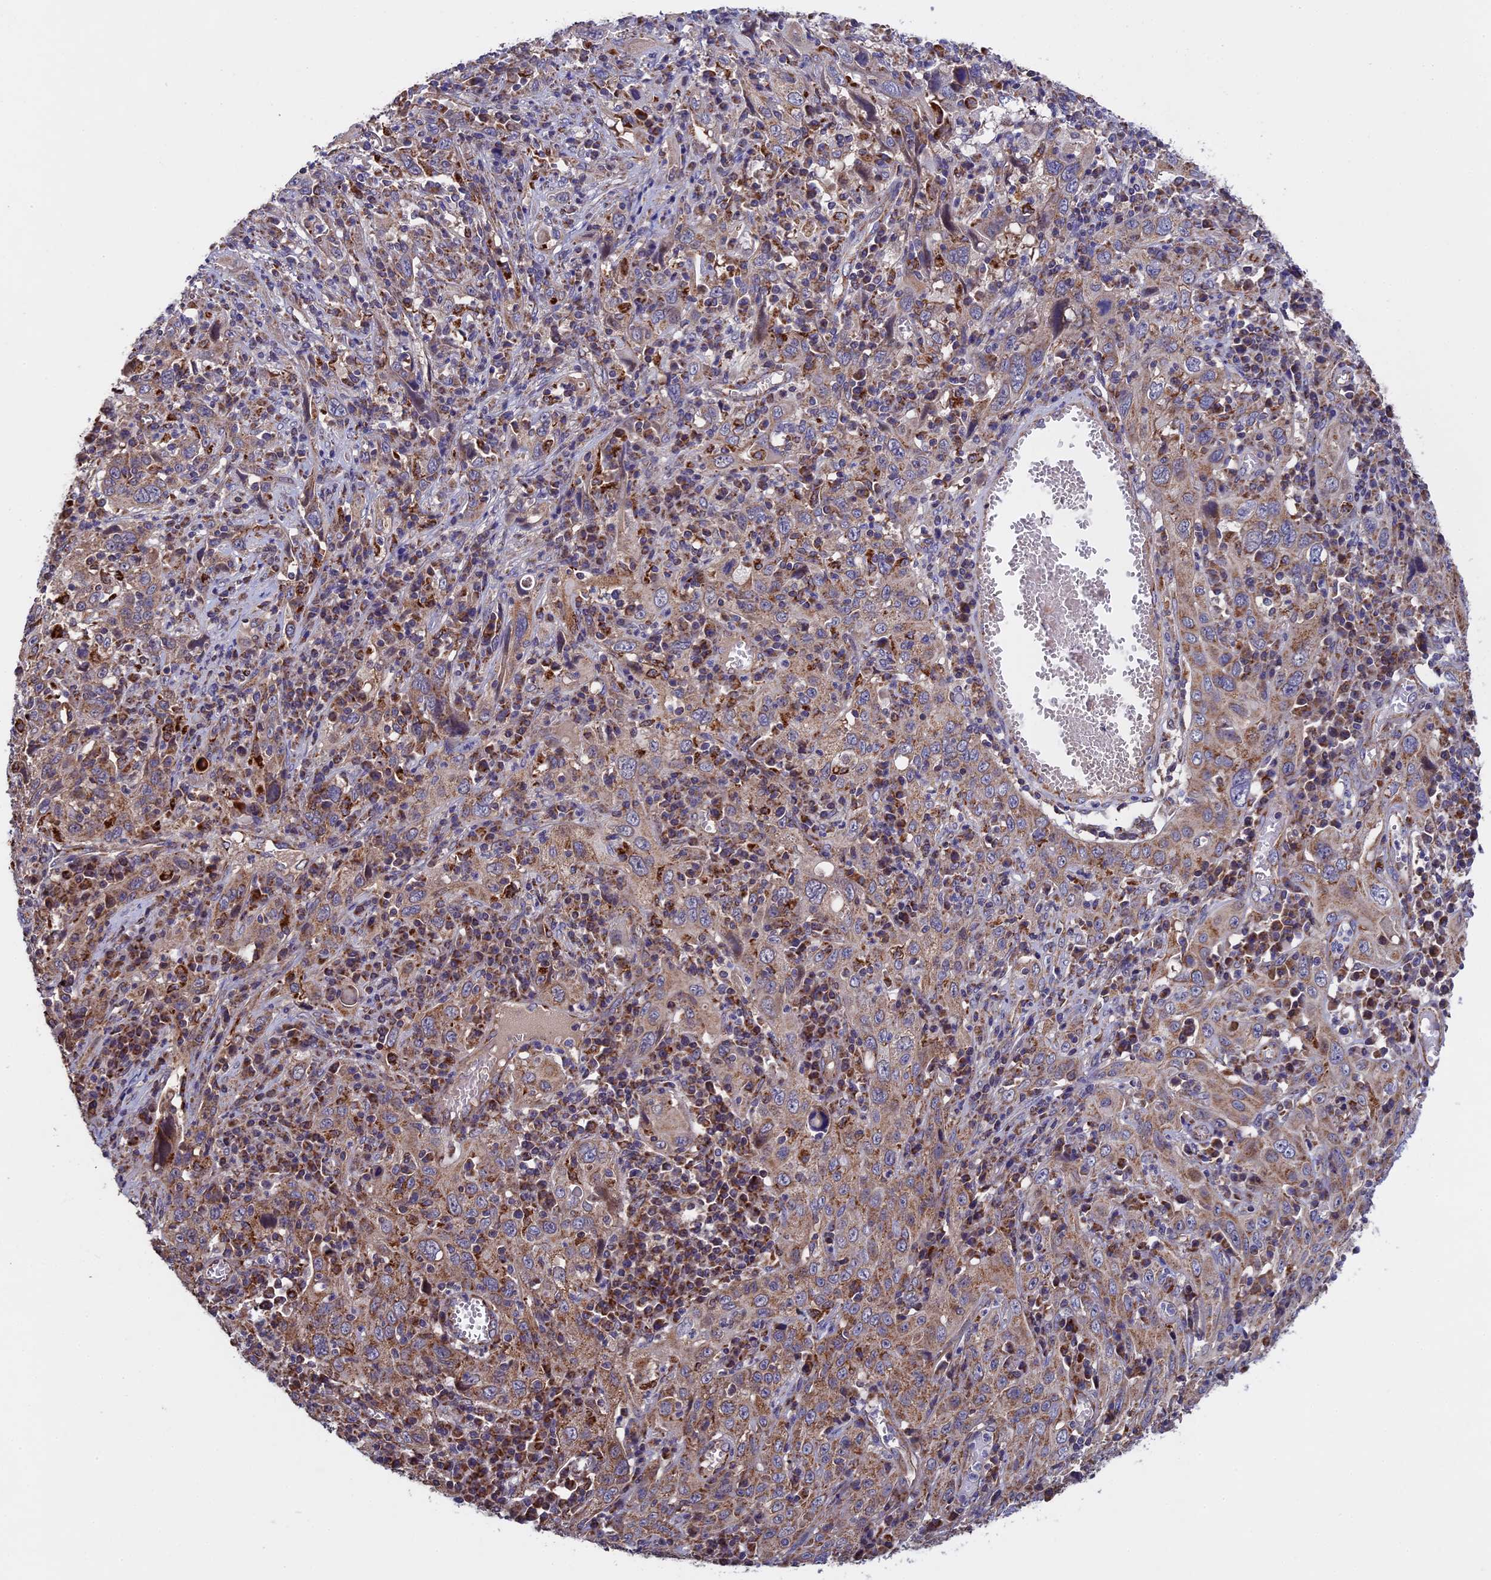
{"staining": {"intensity": "moderate", "quantity": "25%-75%", "location": "cytoplasmic/membranous"}, "tissue": "cervical cancer", "cell_type": "Tumor cells", "image_type": "cancer", "snomed": [{"axis": "morphology", "description": "Squamous cell carcinoma, NOS"}, {"axis": "topography", "description": "Cervix"}], "caption": "Immunohistochemical staining of cervical cancer displays medium levels of moderate cytoplasmic/membranous expression in about 25%-75% of tumor cells.", "gene": "RNF17", "patient": {"sex": "female", "age": 46}}